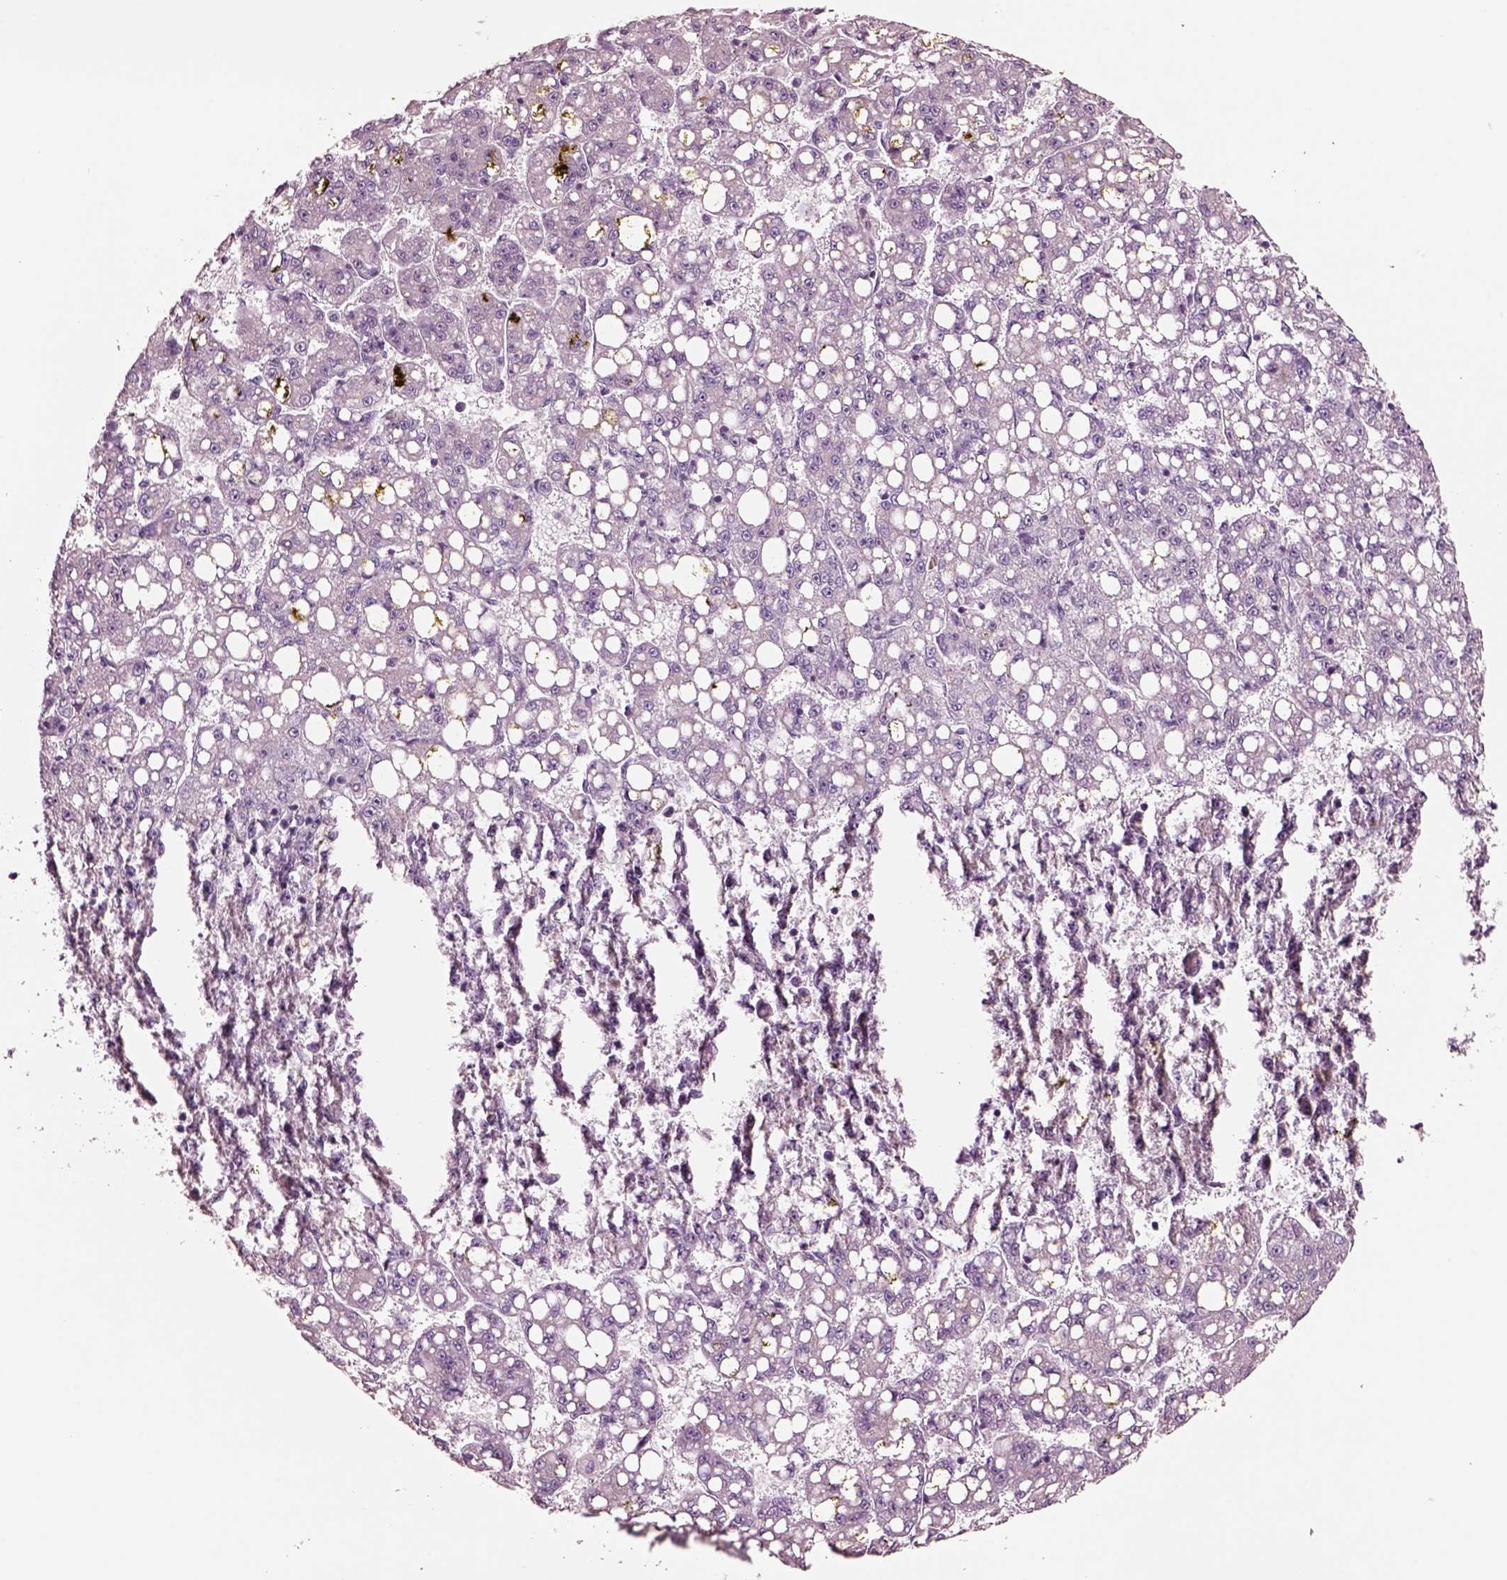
{"staining": {"intensity": "negative", "quantity": "none", "location": "none"}, "tissue": "liver cancer", "cell_type": "Tumor cells", "image_type": "cancer", "snomed": [{"axis": "morphology", "description": "Carcinoma, Hepatocellular, NOS"}, {"axis": "topography", "description": "Liver"}], "caption": "DAB immunohistochemical staining of human liver cancer (hepatocellular carcinoma) reveals no significant positivity in tumor cells.", "gene": "NMRK2", "patient": {"sex": "female", "age": 65}}